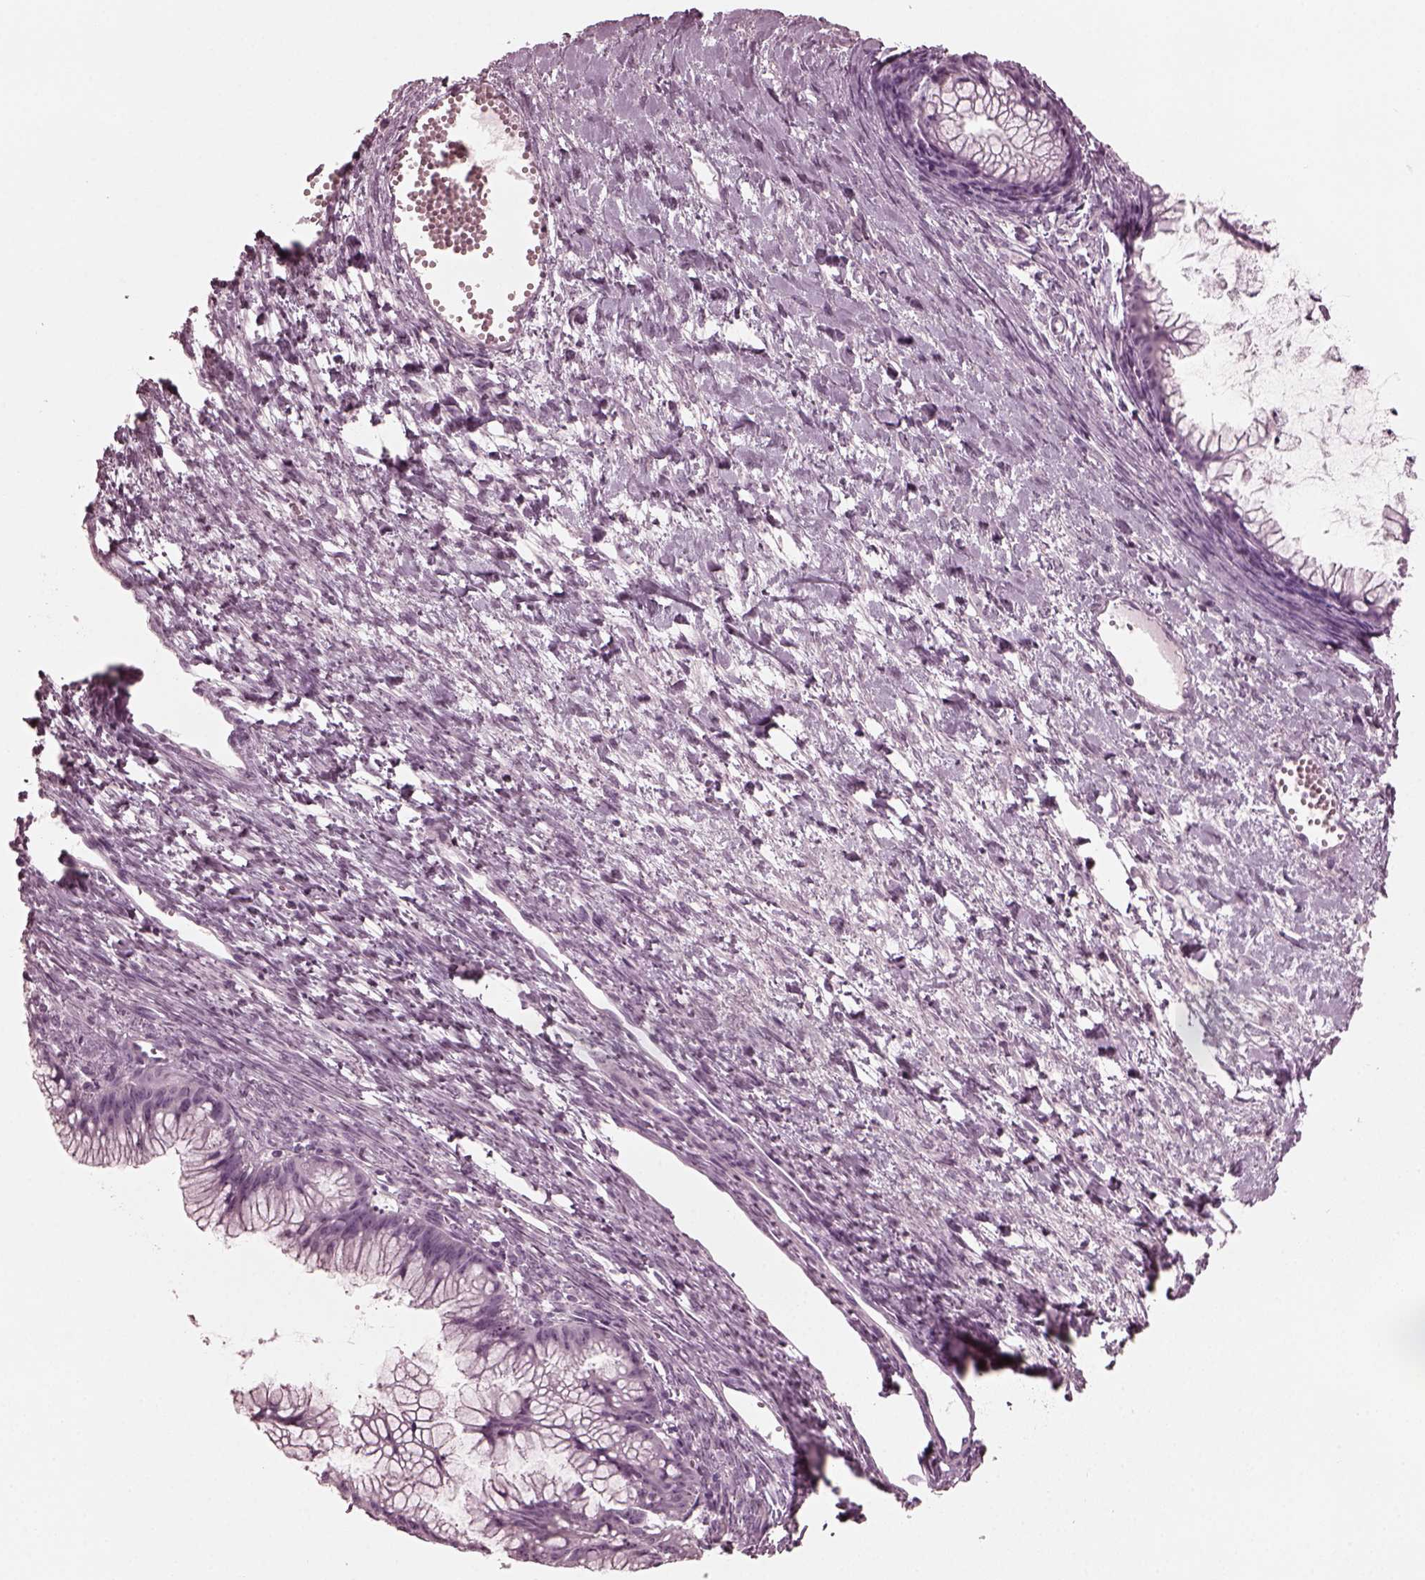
{"staining": {"intensity": "negative", "quantity": "none", "location": "none"}, "tissue": "ovarian cancer", "cell_type": "Tumor cells", "image_type": "cancer", "snomed": [{"axis": "morphology", "description": "Cystadenocarcinoma, mucinous, NOS"}, {"axis": "topography", "description": "Ovary"}], "caption": "Immunohistochemistry of ovarian cancer exhibits no positivity in tumor cells.", "gene": "GRM6", "patient": {"sex": "female", "age": 41}}